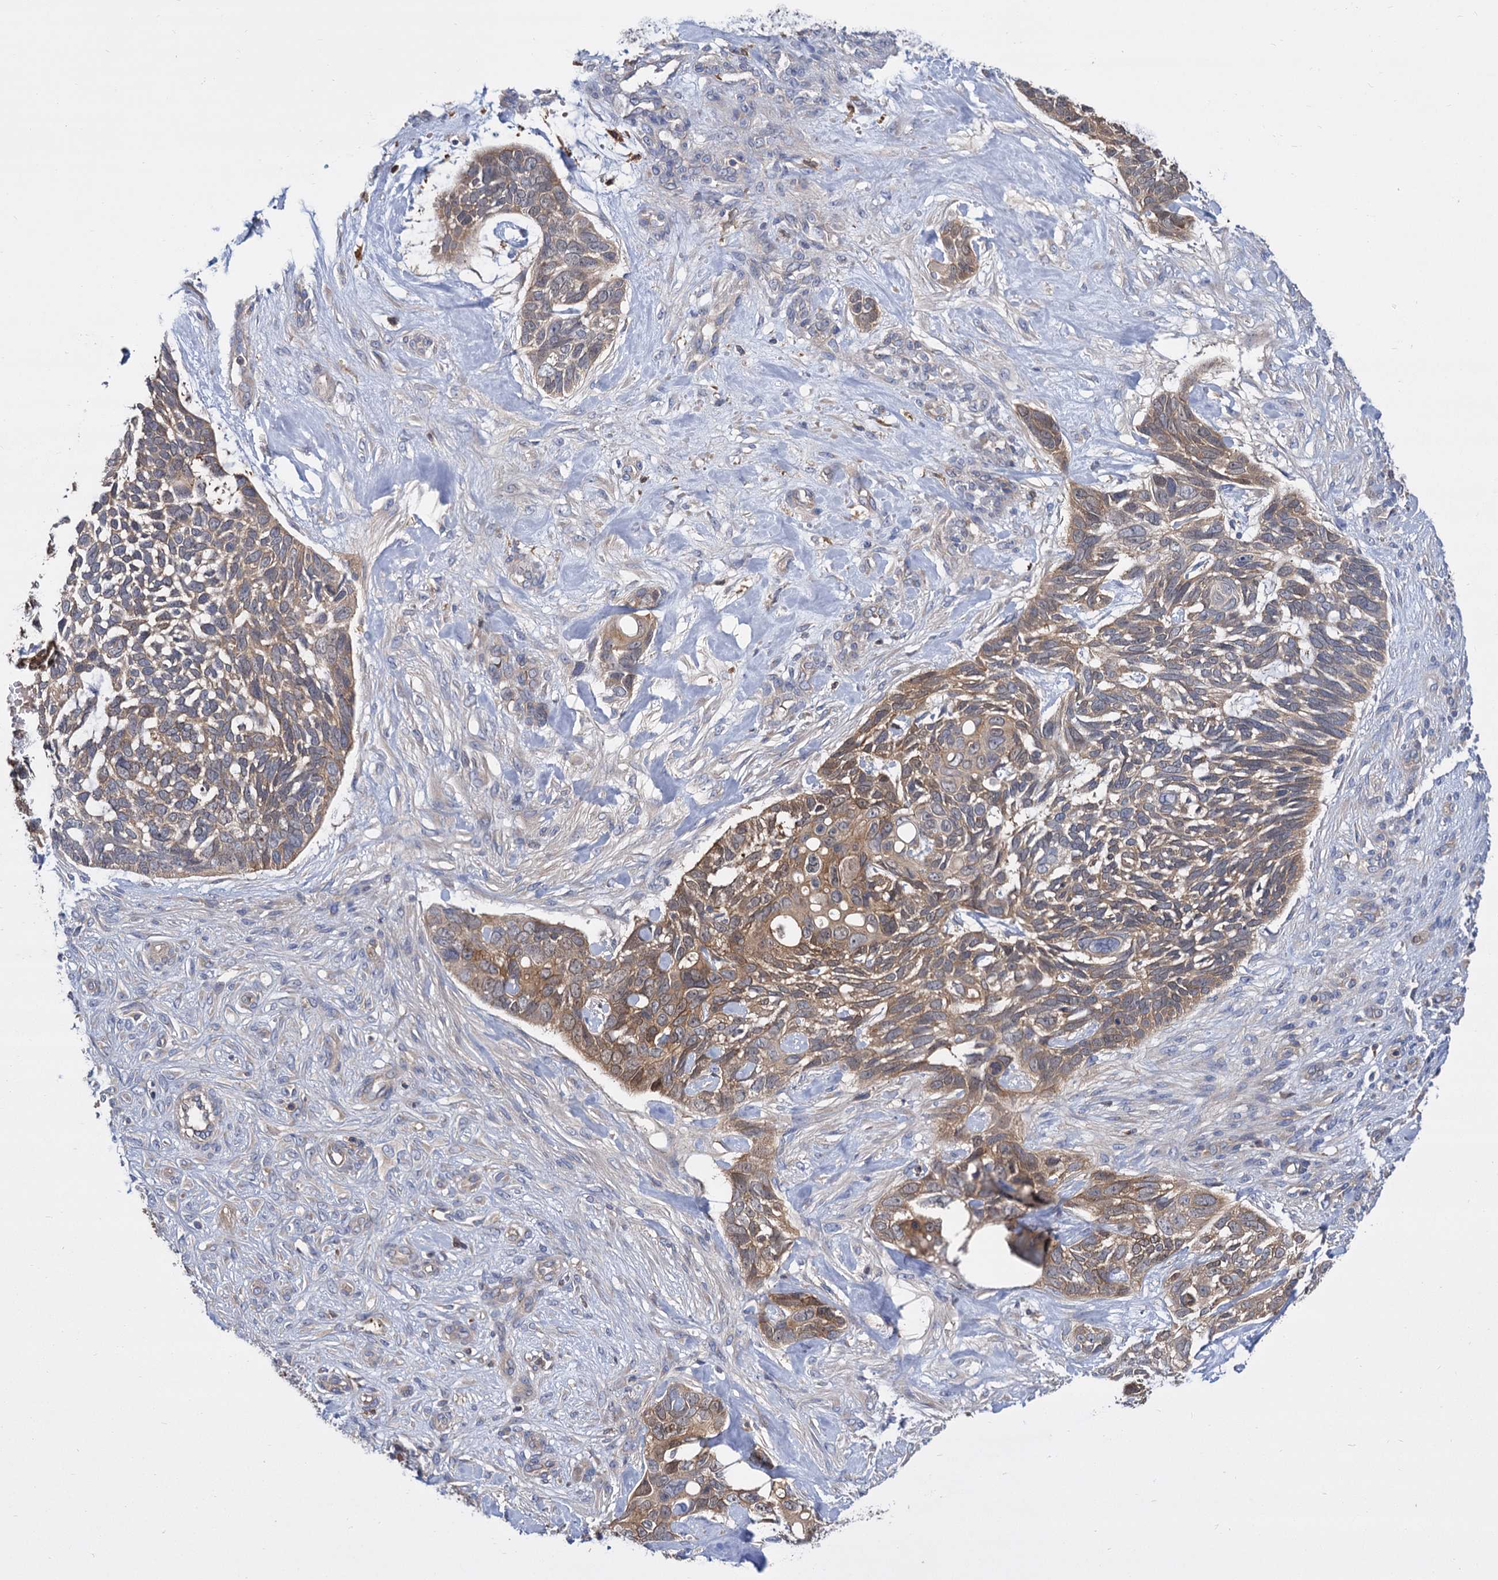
{"staining": {"intensity": "moderate", "quantity": ">75%", "location": "cytoplasmic/membranous"}, "tissue": "skin cancer", "cell_type": "Tumor cells", "image_type": "cancer", "snomed": [{"axis": "morphology", "description": "Basal cell carcinoma"}, {"axis": "topography", "description": "Skin"}], "caption": "Protein expression analysis of human basal cell carcinoma (skin) reveals moderate cytoplasmic/membranous positivity in about >75% of tumor cells. The staining was performed using DAB to visualize the protein expression in brown, while the nuclei were stained in blue with hematoxylin (Magnification: 20x).", "gene": "GCLC", "patient": {"sex": "male", "age": 88}}